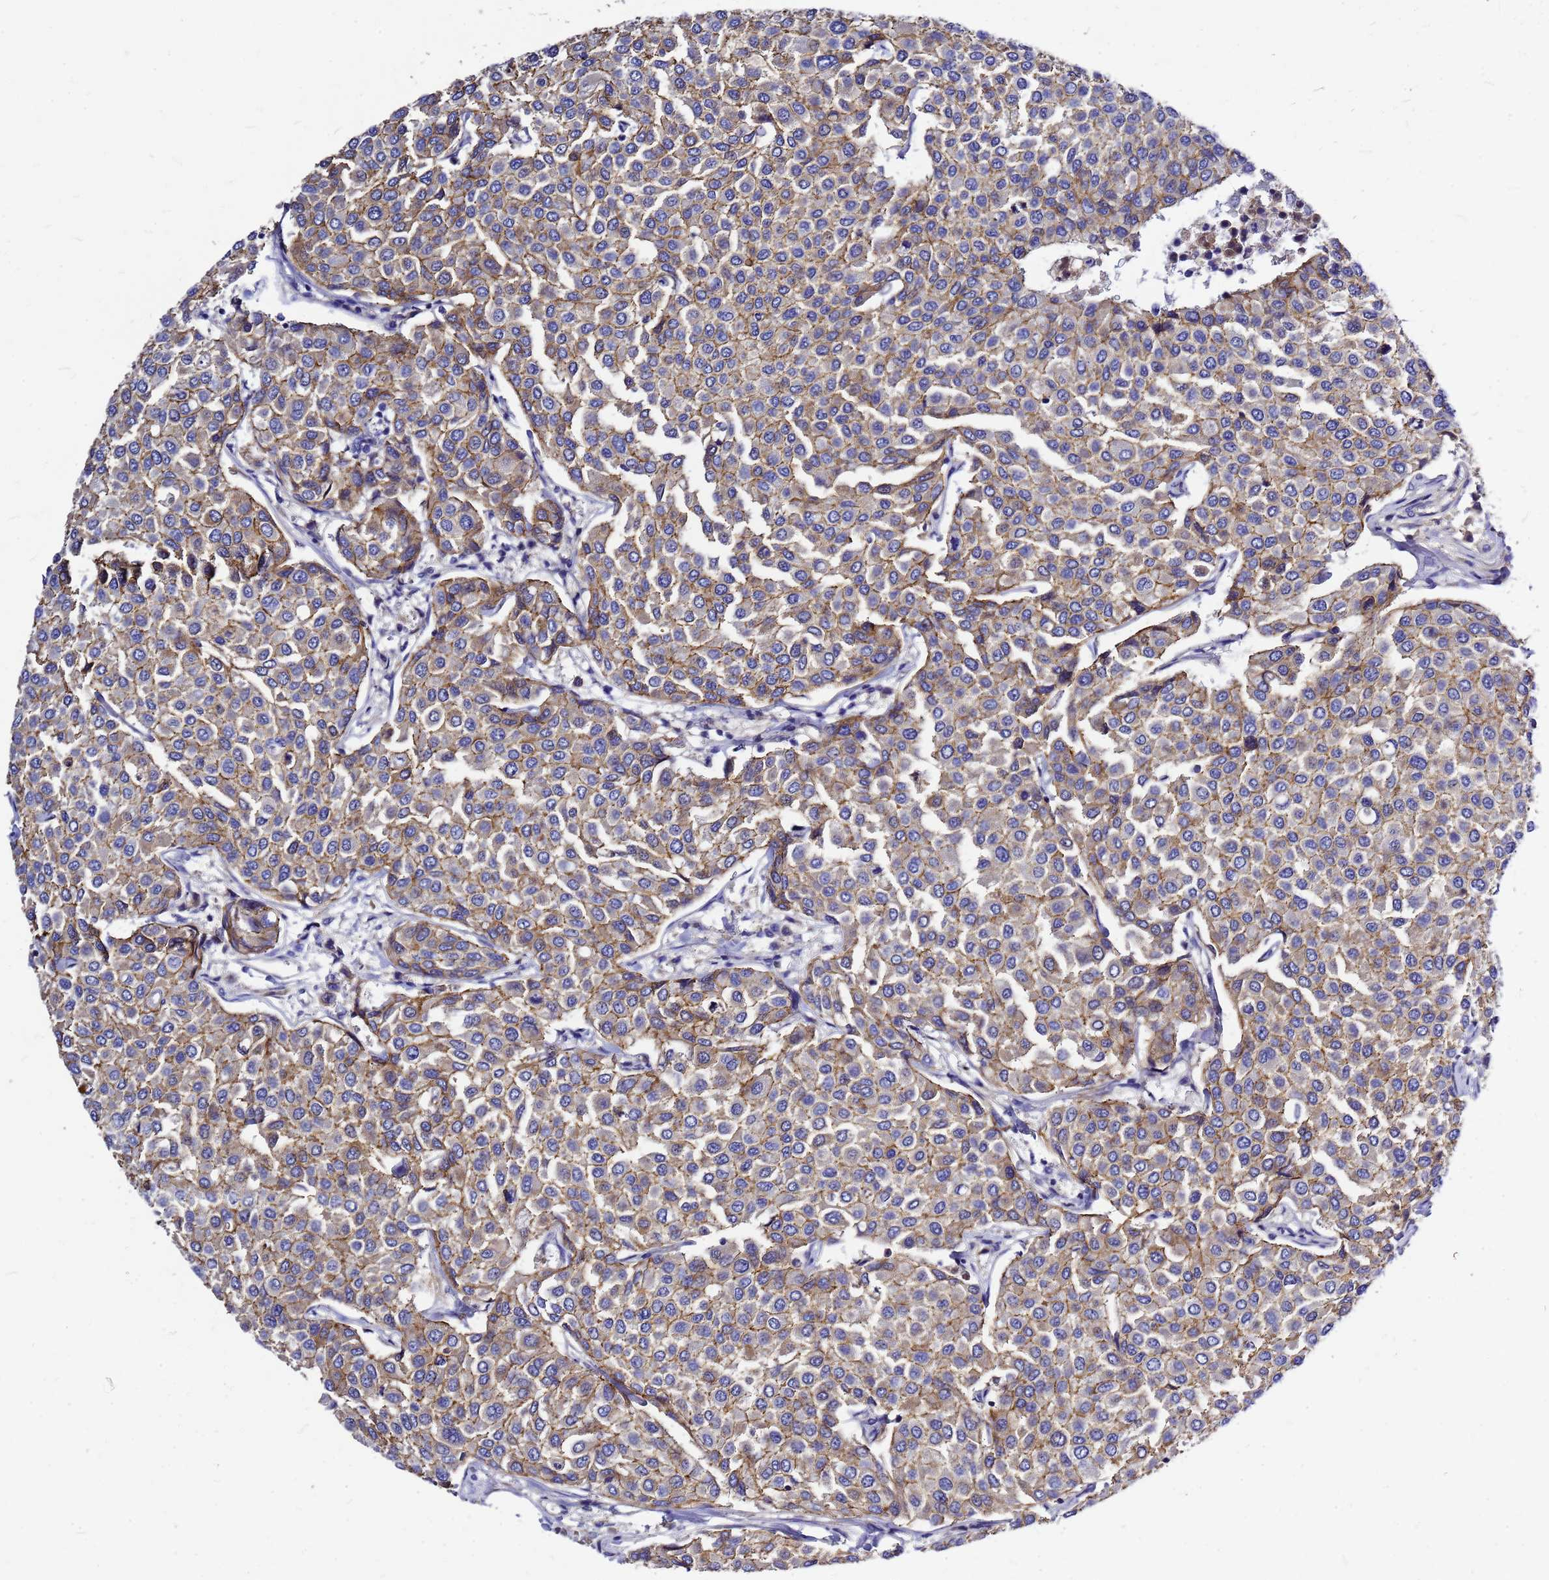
{"staining": {"intensity": "moderate", "quantity": ">75%", "location": "cytoplasmic/membranous"}, "tissue": "breast cancer", "cell_type": "Tumor cells", "image_type": "cancer", "snomed": [{"axis": "morphology", "description": "Duct carcinoma"}, {"axis": "topography", "description": "Breast"}], "caption": "Breast cancer (invasive ductal carcinoma) stained with a brown dye exhibits moderate cytoplasmic/membranous positive positivity in about >75% of tumor cells.", "gene": "FBXW5", "patient": {"sex": "female", "age": 55}}